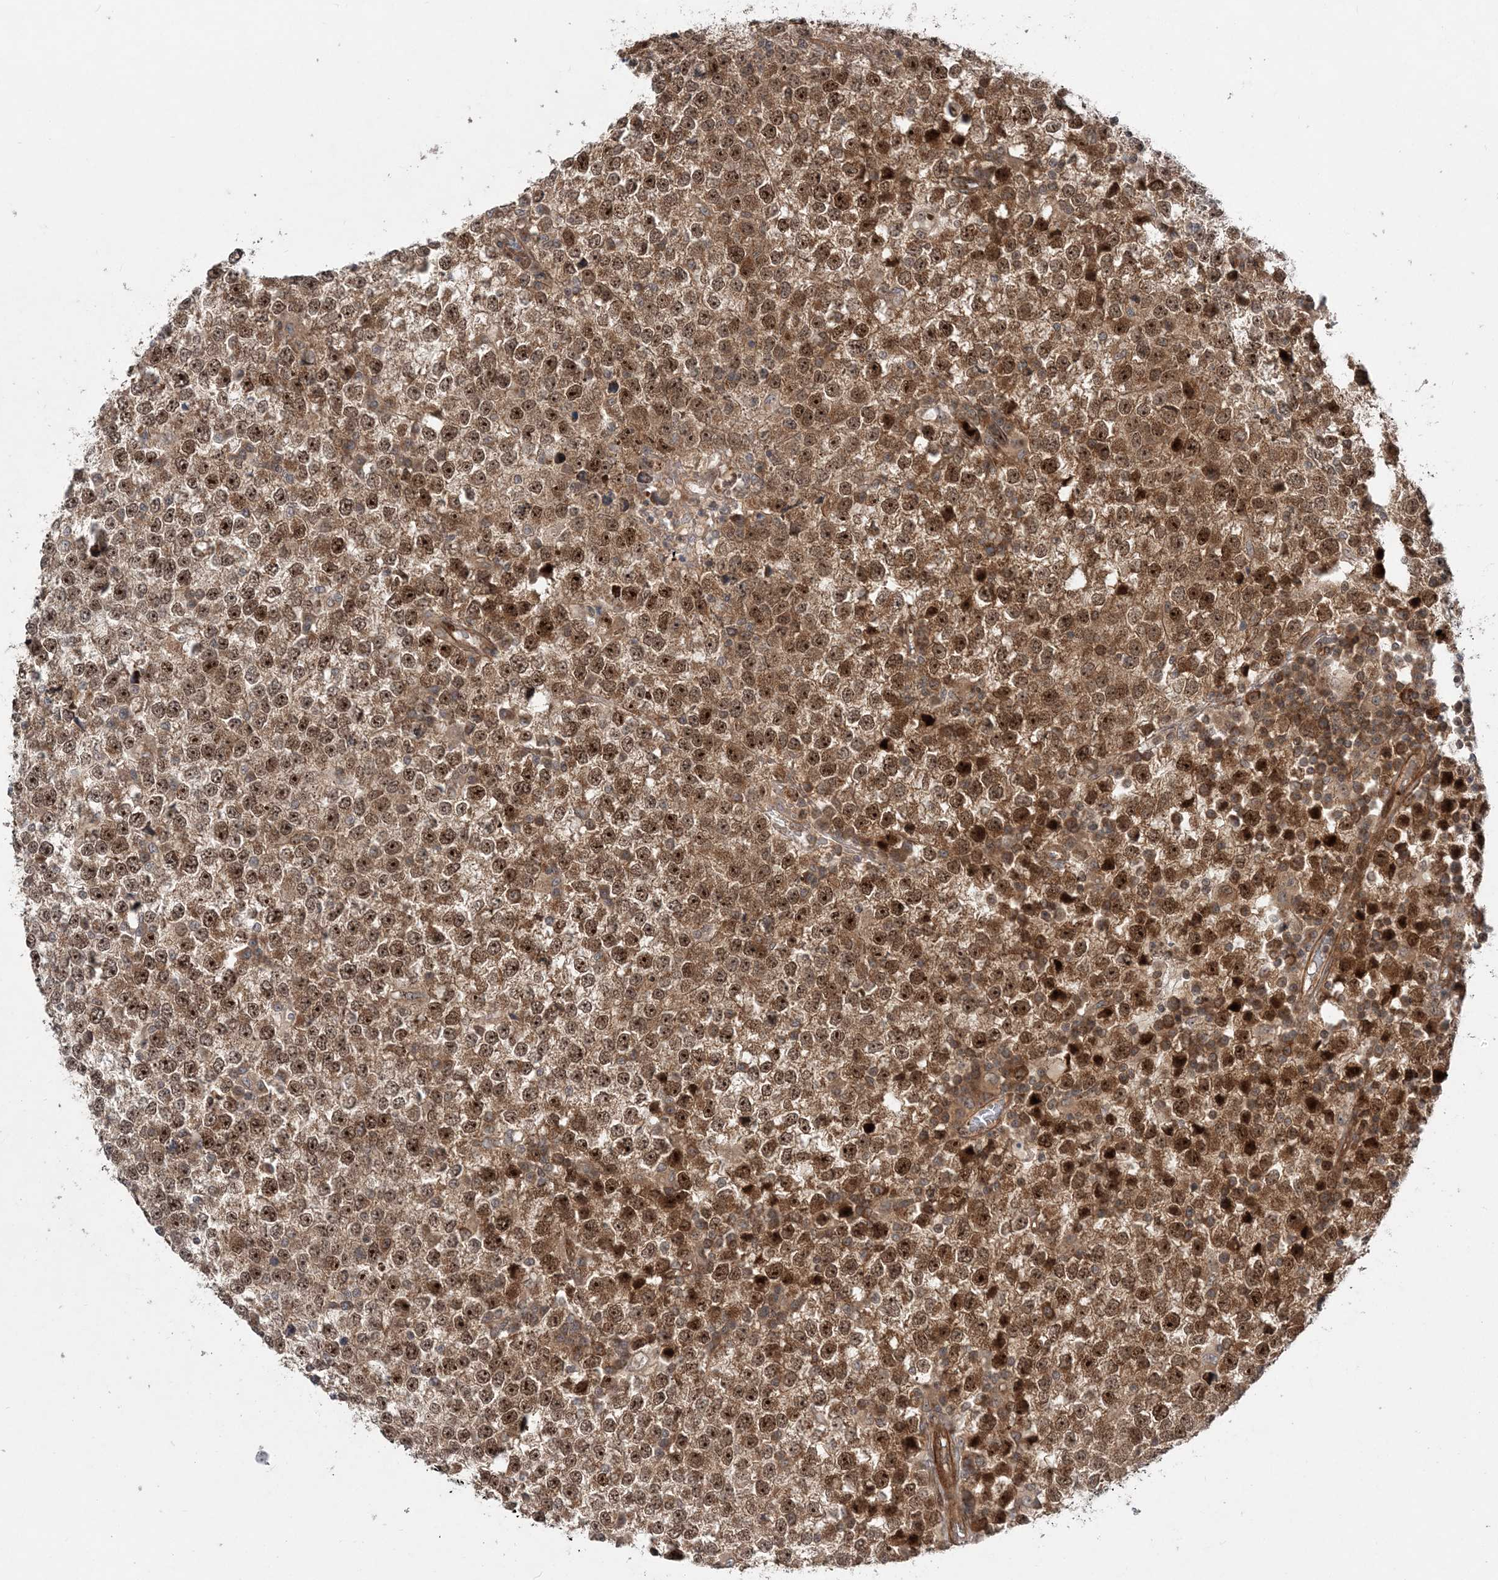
{"staining": {"intensity": "strong", "quantity": ">75%", "location": "cytoplasmic/membranous,nuclear"}, "tissue": "testis cancer", "cell_type": "Tumor cells", "image_type": "cancer", "snomed": [{"axis": "morphology", "description": "Seminoma, NOS"}, {"axis": "topography", "description": "Testis"}], "caption": "An immunohistochemistry (IHC) photomicrograph of tumor tissue is shown. Protein staining in brown labels strong cytoplasmic/membranous and nuclear positivity in testis cancer within tumor cells.", "gene": "GEMIN5", "patient": {"sex": "male", "age": 65}}